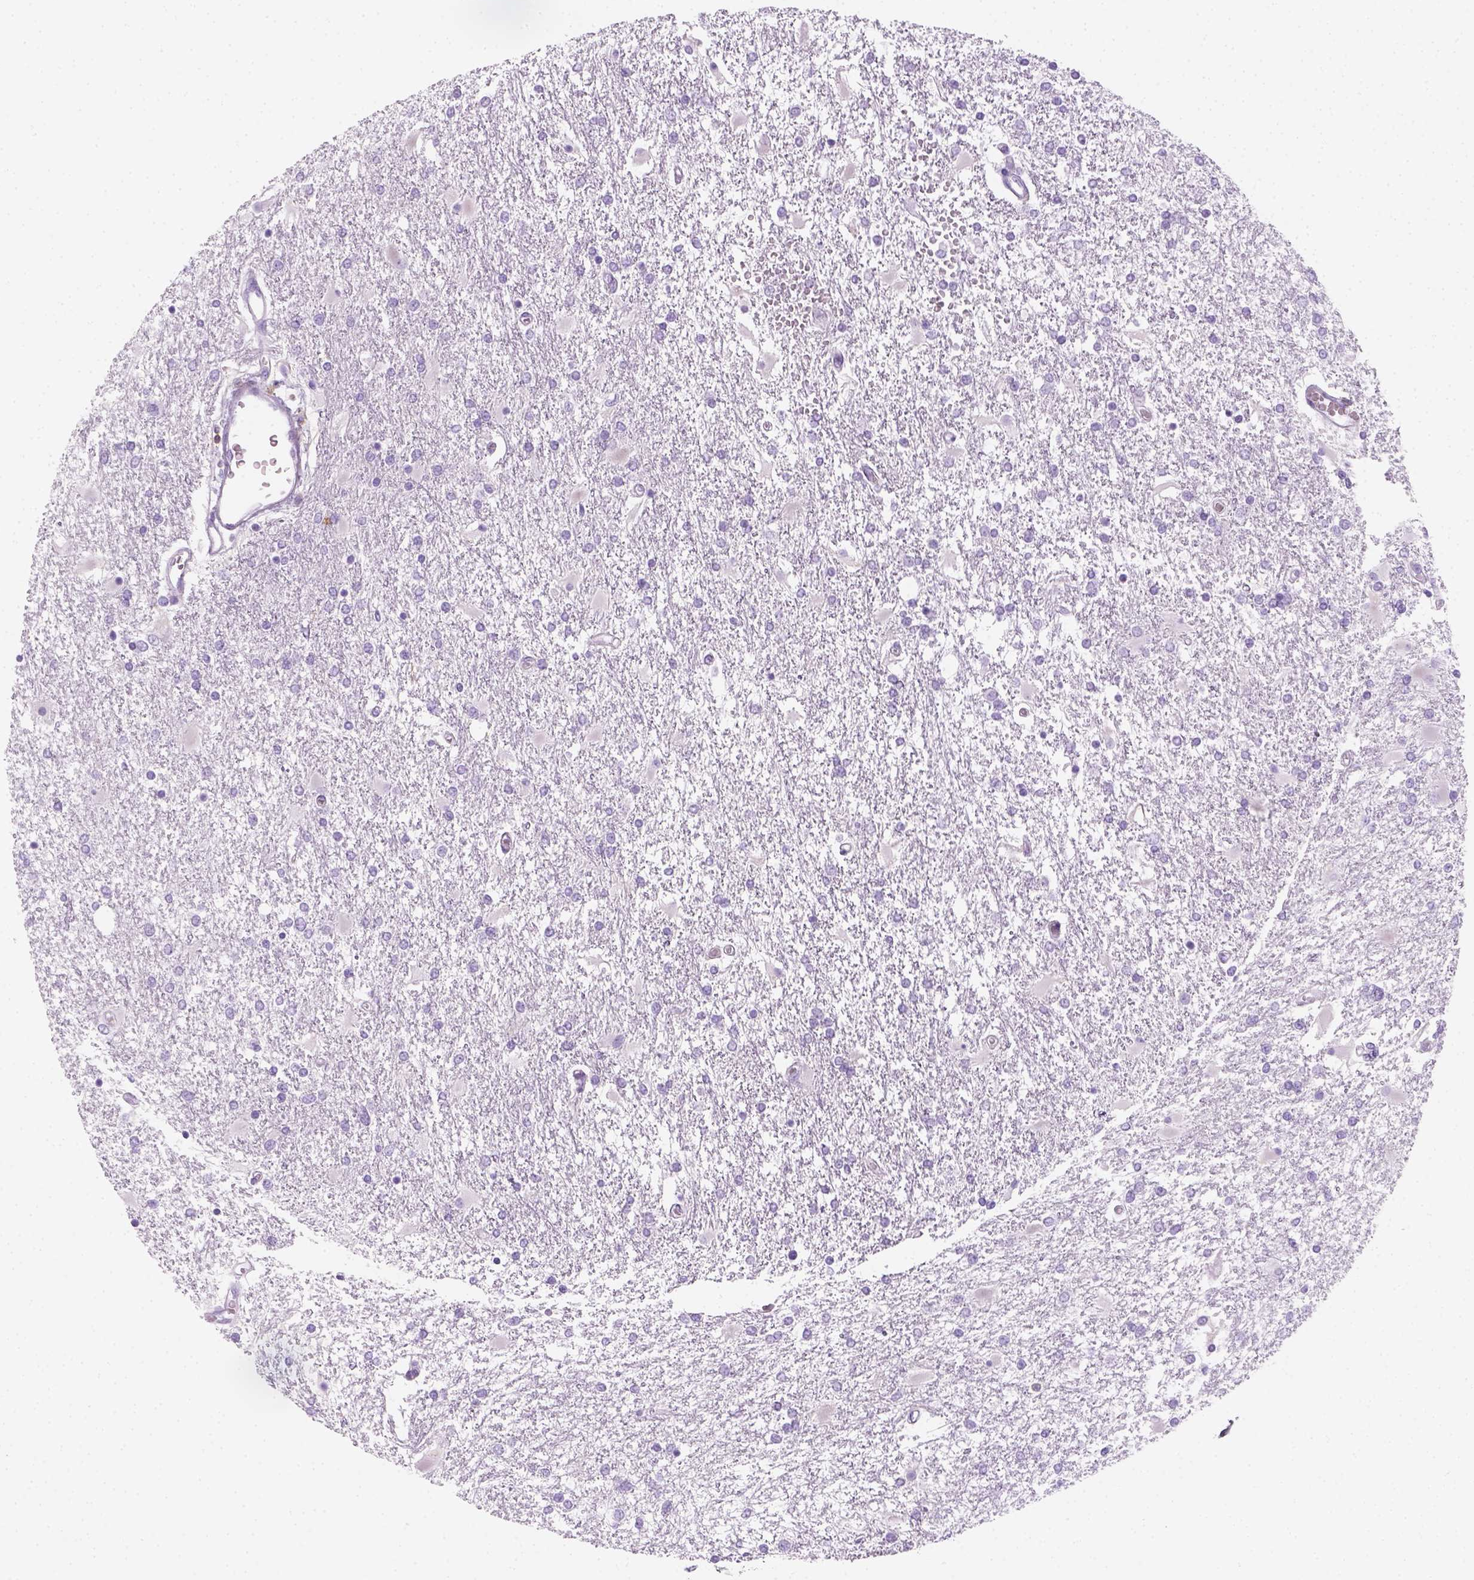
{"staining": {"intensity": "negative", "quantity": "none", "location": "none"}, "tissue": "glioma", "cell_type": "Tumor cells", "image_type": "cancer", "snomed": [{"axis": "morphology", "description": "Glioma, malignant, High grade"}, {"axis": "topography", "description": "Cerebral cortex"}], "caption": "Protein analysis of glioma reveals no significant staining in tumor cells. Brightfield microscopy of immunohistochemistry stained with DAB (3,3'-diaminobenzidine) (brown) and hematoxylin (blue), captured at high magnification.", "gene": "AQP3", "patient": {"sex": "male", "age": 79}}